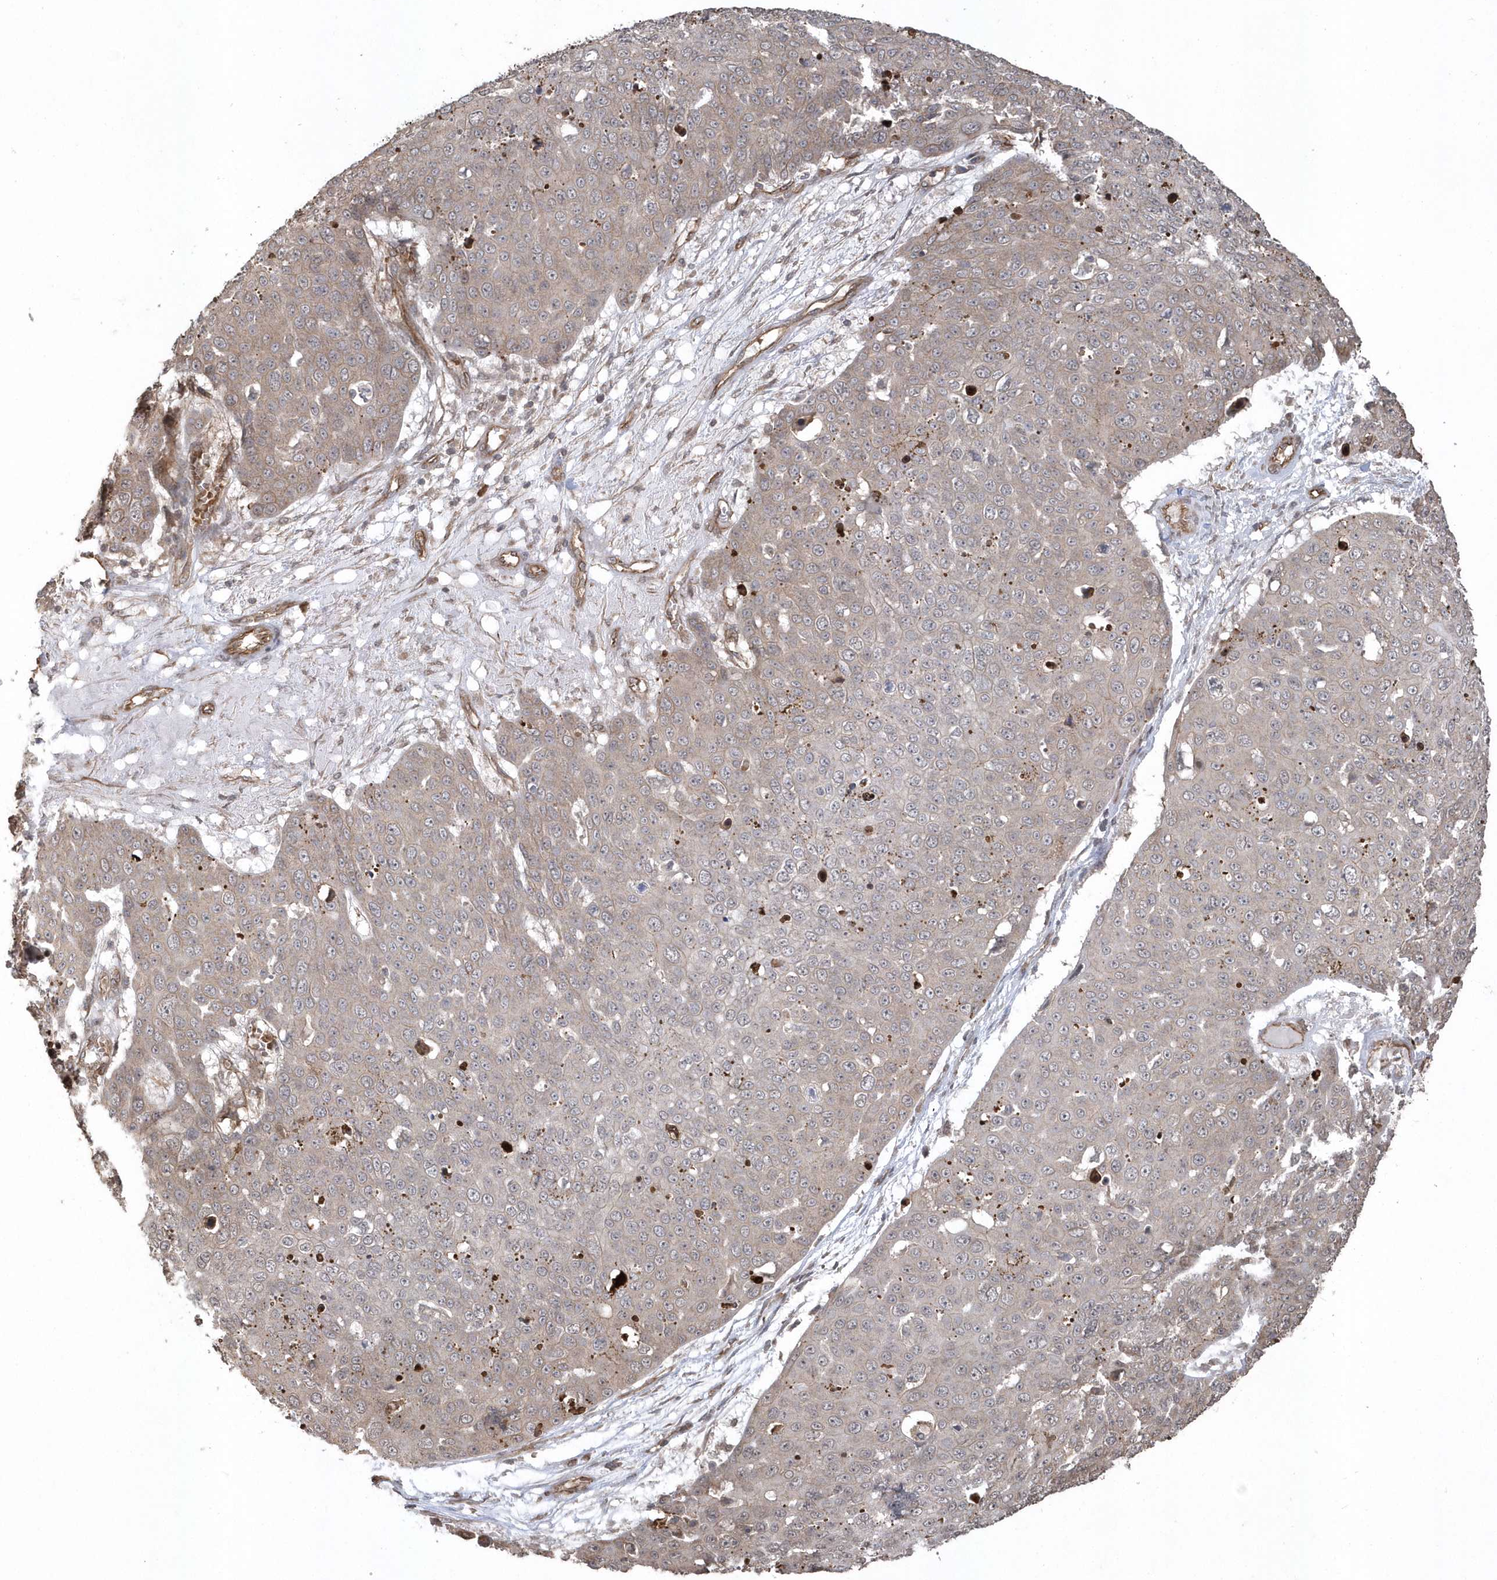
{"staining": {"intensity": "weak", "quantity": ">75%", "location": "cytoplasmic/membranous"}, "tissue": "skin cancer", "cell_type": "Tumor cells", "image_type": "cancer", "snomed": [{"axis": "morphology", "description": "Squamous cell carcinoma, NOS"}, {"axis": "topography", "description": "Skin"}], "caption": "This is an image of immunohistochemistry staining of skin cancer (squamous cell carcinoma), which shows weak expression in the cytoplasmic/membranous of tumor cells.", "gene": "HERPUD1", "patient": {"sex": "male", "age": 71}}